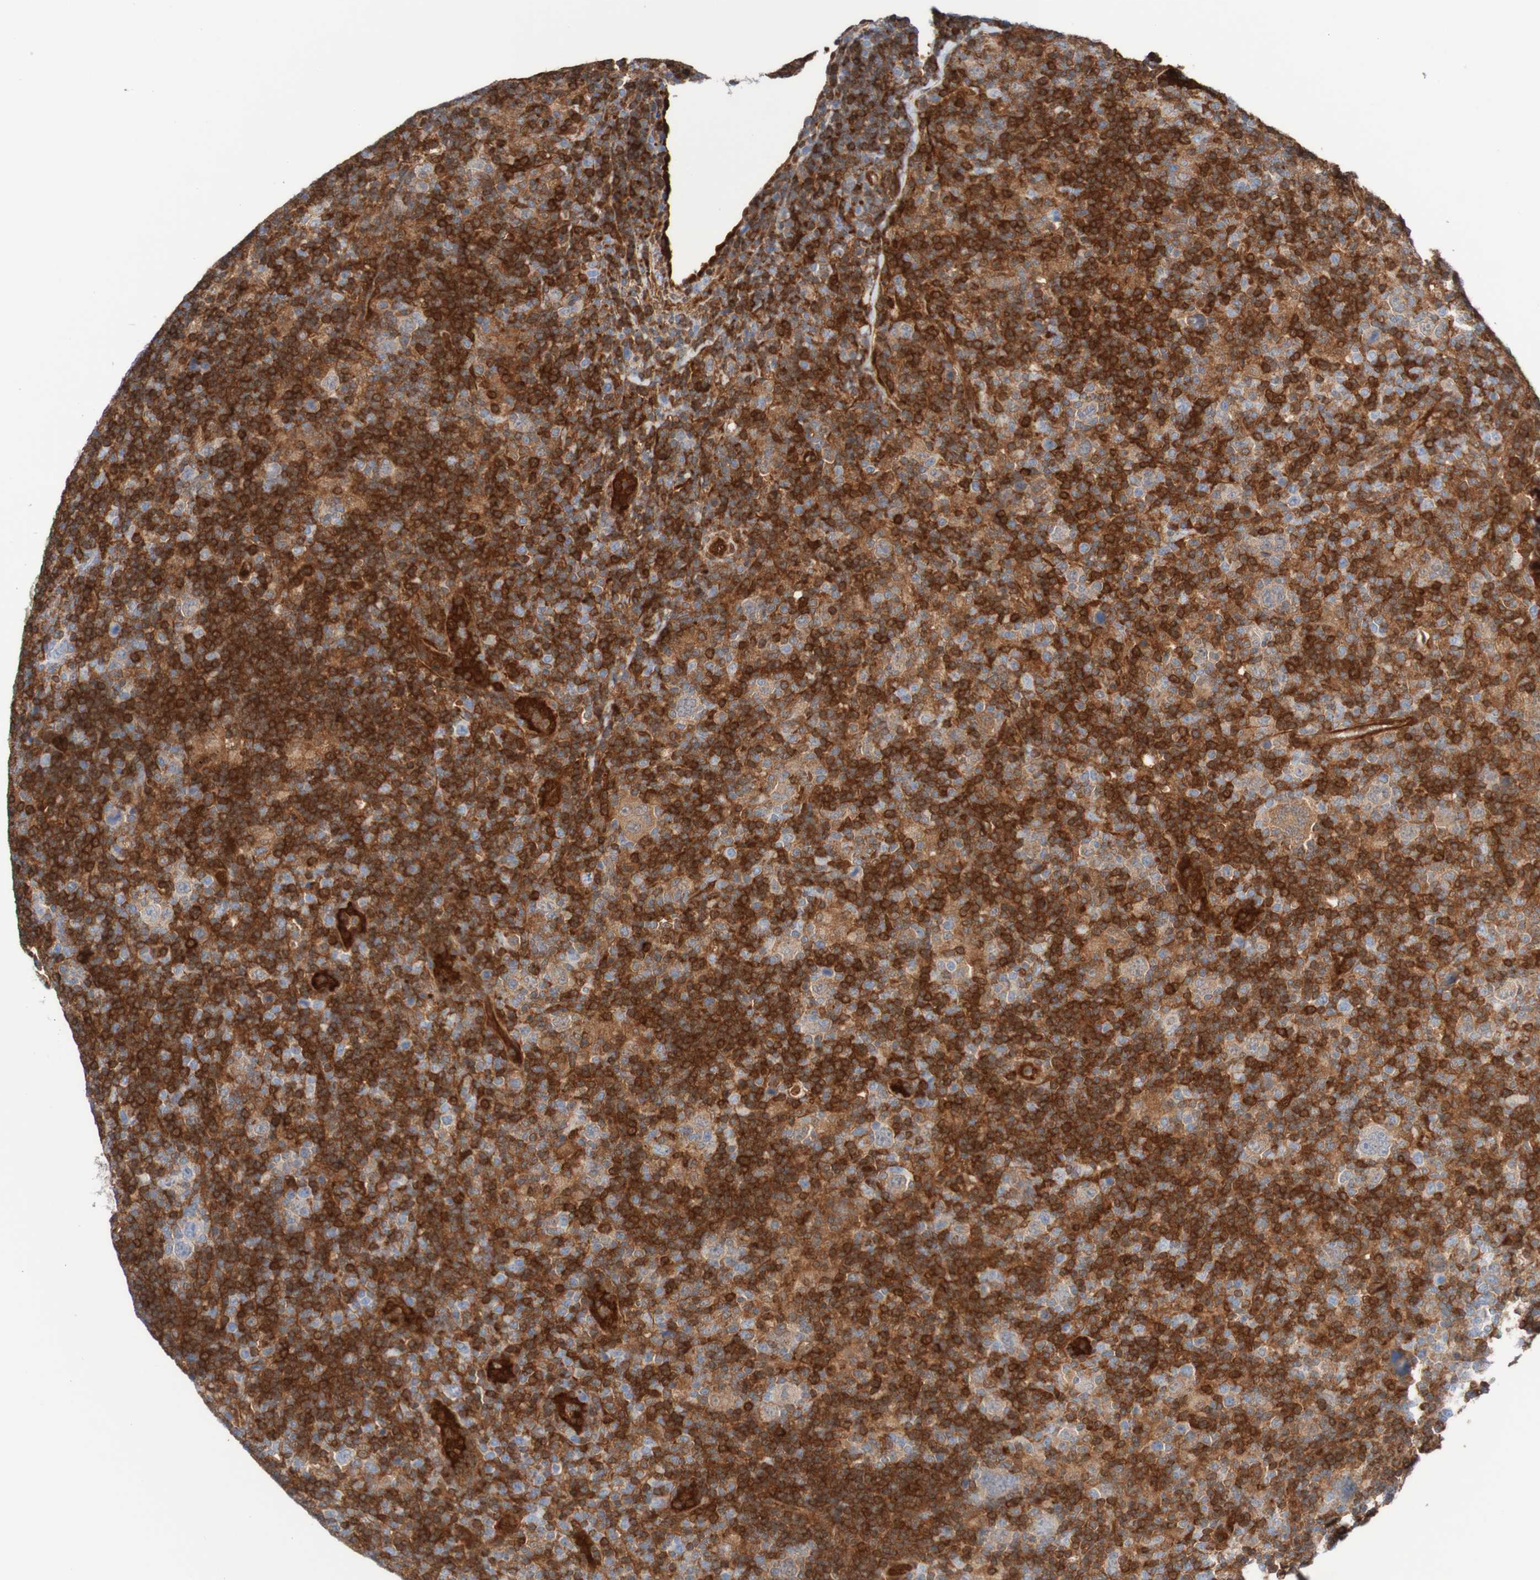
{"staining": {"intensity": "weak", "quantity": ">75%", "location": "cytoplasmic/membranous"}, "tissue": "lymphoma", "cell_type": "Tumor cells", "image_type": "cancer", "snomed": [{"axis": "morphology", "description": "Hodgkin's disease, NOS"}, {"axis": "topography", "description": "Lymph node"}], "caption": "An immunohistochemistry micrograph of neoplastic tissue is shown. Protein staining in brown highlights weak cytoplasmic/membranous positivity in lymphoma within tumor cells.", "gene": "RIGI", "patient": {"sex": "female", "age": 57}}